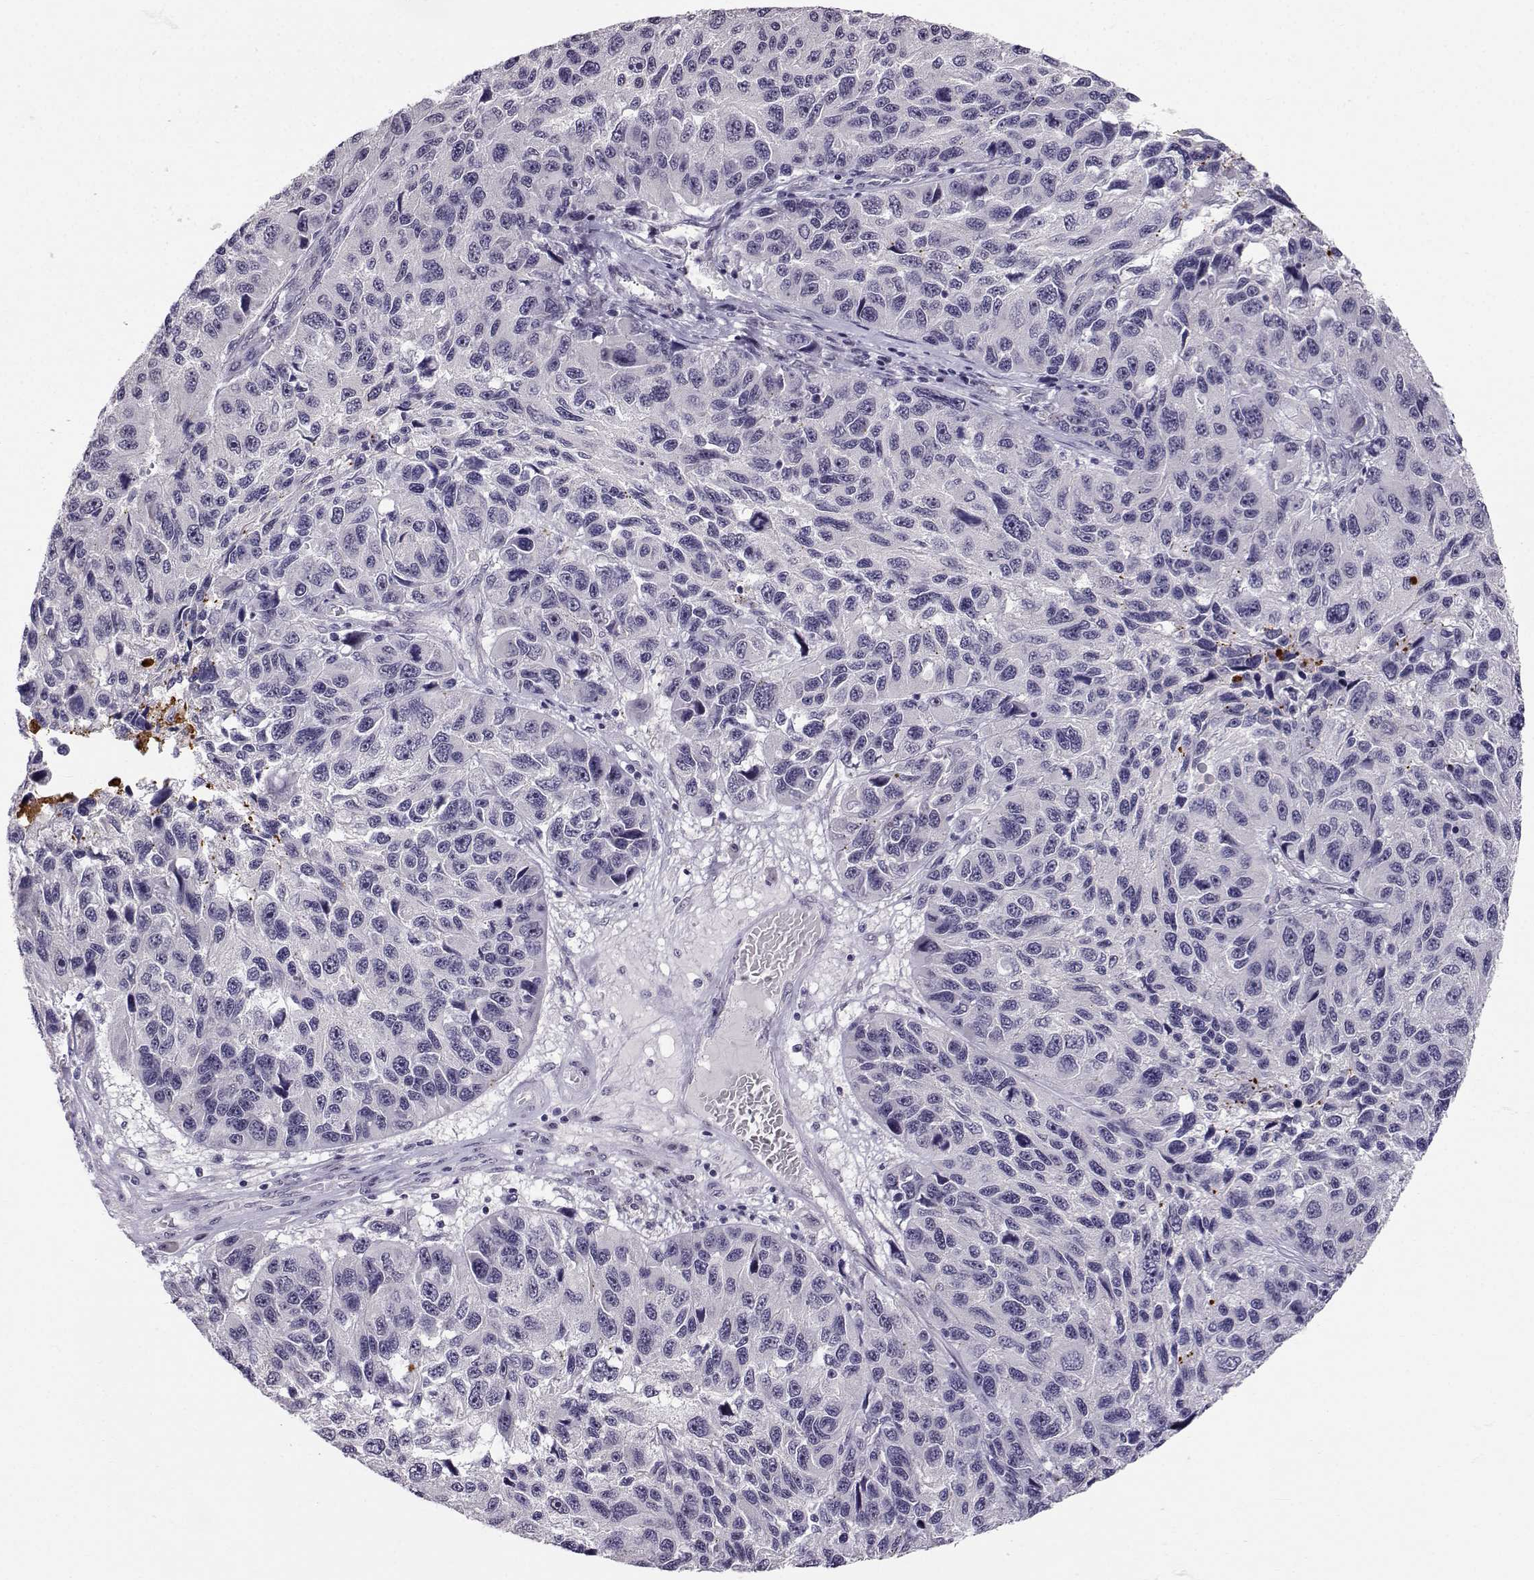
{"staining": {"intensity": "negative", "quantity": "none", "location": "none"}, "tissue": "melanoma", "cell_type": "Tumor cells", "image_type": "cancer", "snomed": [{"axis": "morphology", "description": "Malignant melanoma, NOS"}, {"axis": "topography", "description": "Skin"}], "caption": "Immunohistochemistry (IHC) of melanoma shows no positivity in tumor cells.", "gene": "SLC6A3", "patient": {"sex": "male", "age": 53}}